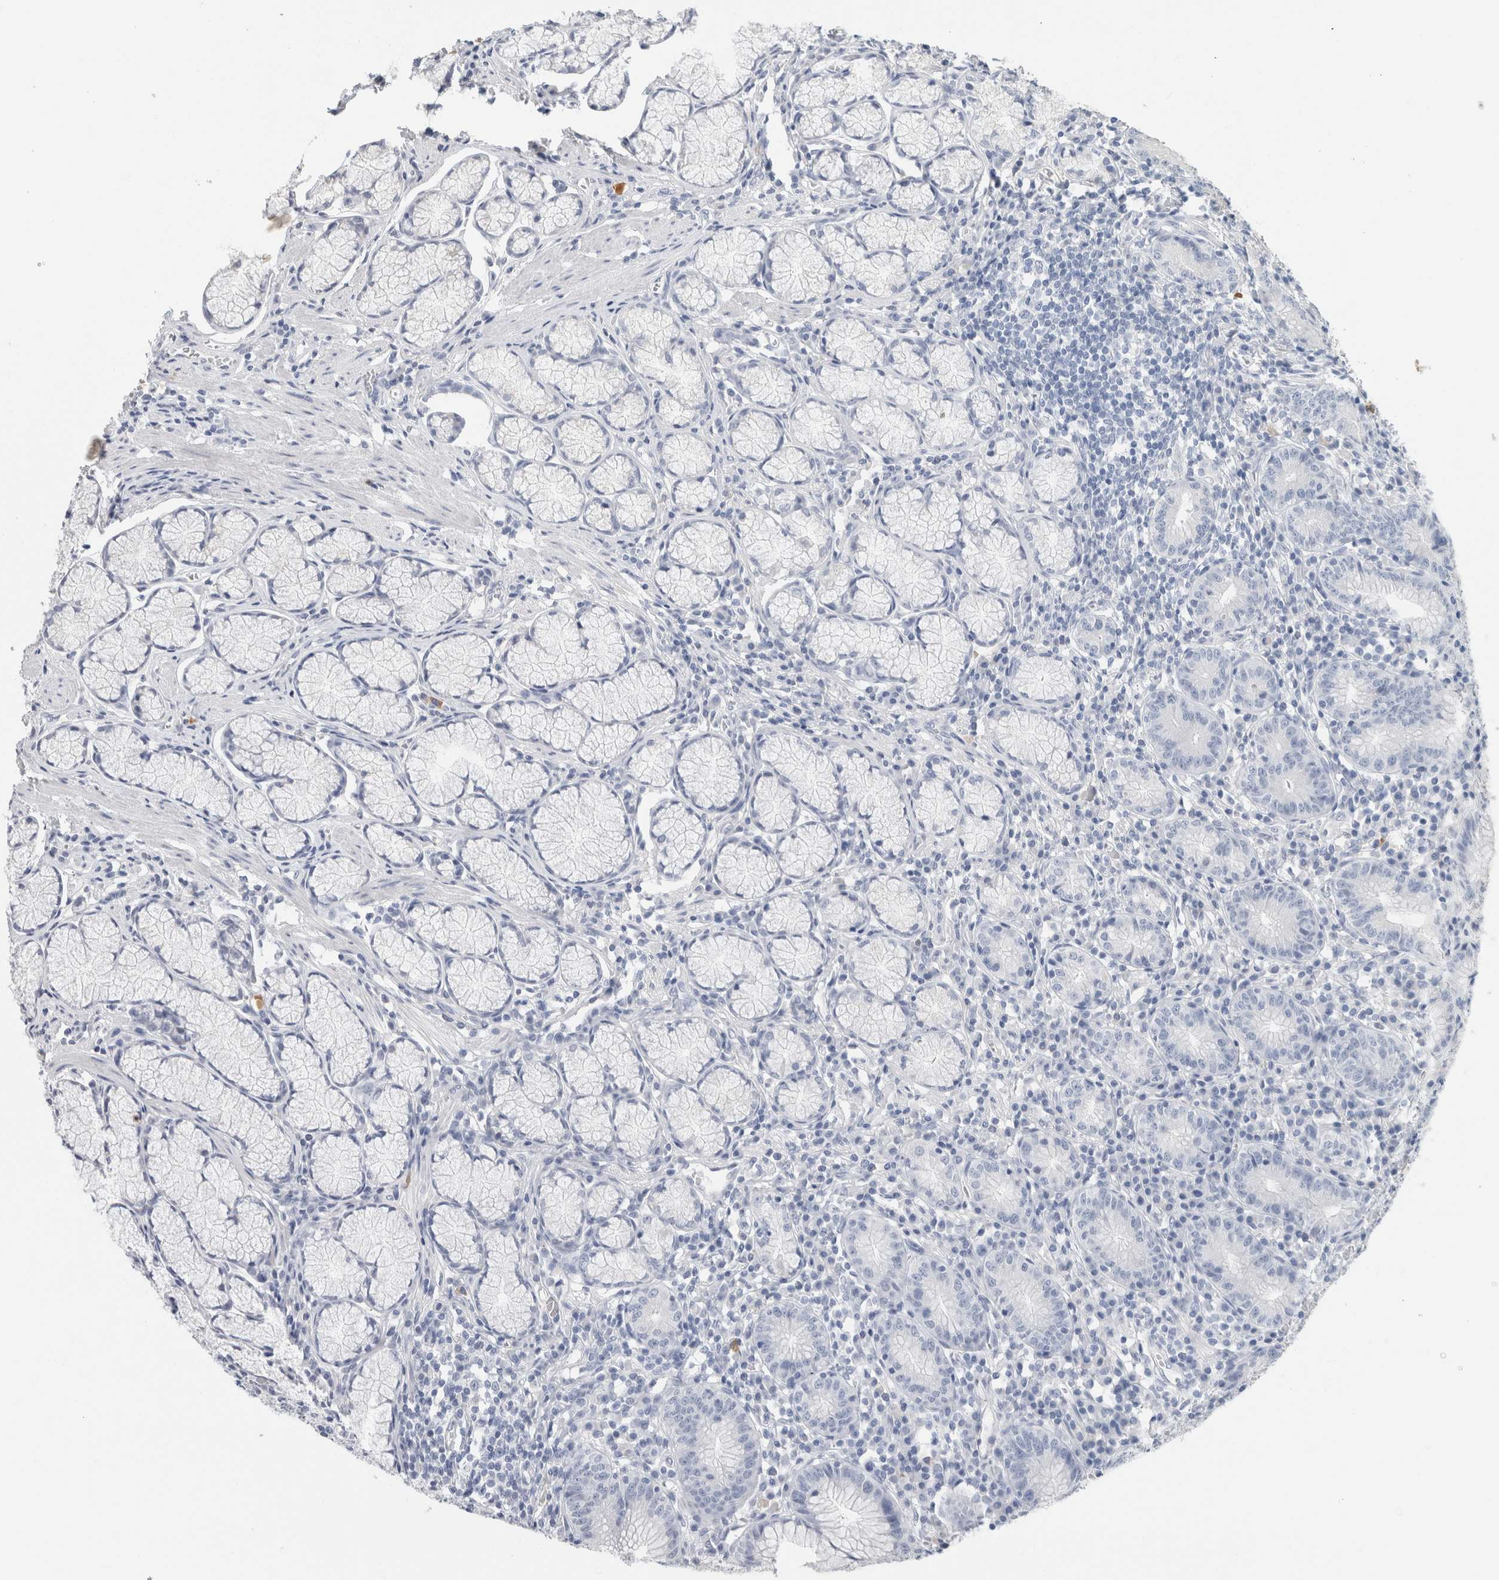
{"staining": {"intensity": "negative", "quantity": "none", "location": "none"}, "tissue": "stomach", "cell_type": "Glandular cells", "image_type": "normal", "snomed": [{"axis": "morphology", "description": "Normal tissue, NOS"}, {"axis": "topography", "description": "Stomach"}], "caption": "This is an IHC image of normal human stomach. There is no expression in glandular cells.", "gene": "BCAN", "patient": {"sex": "male", "age": 55}}